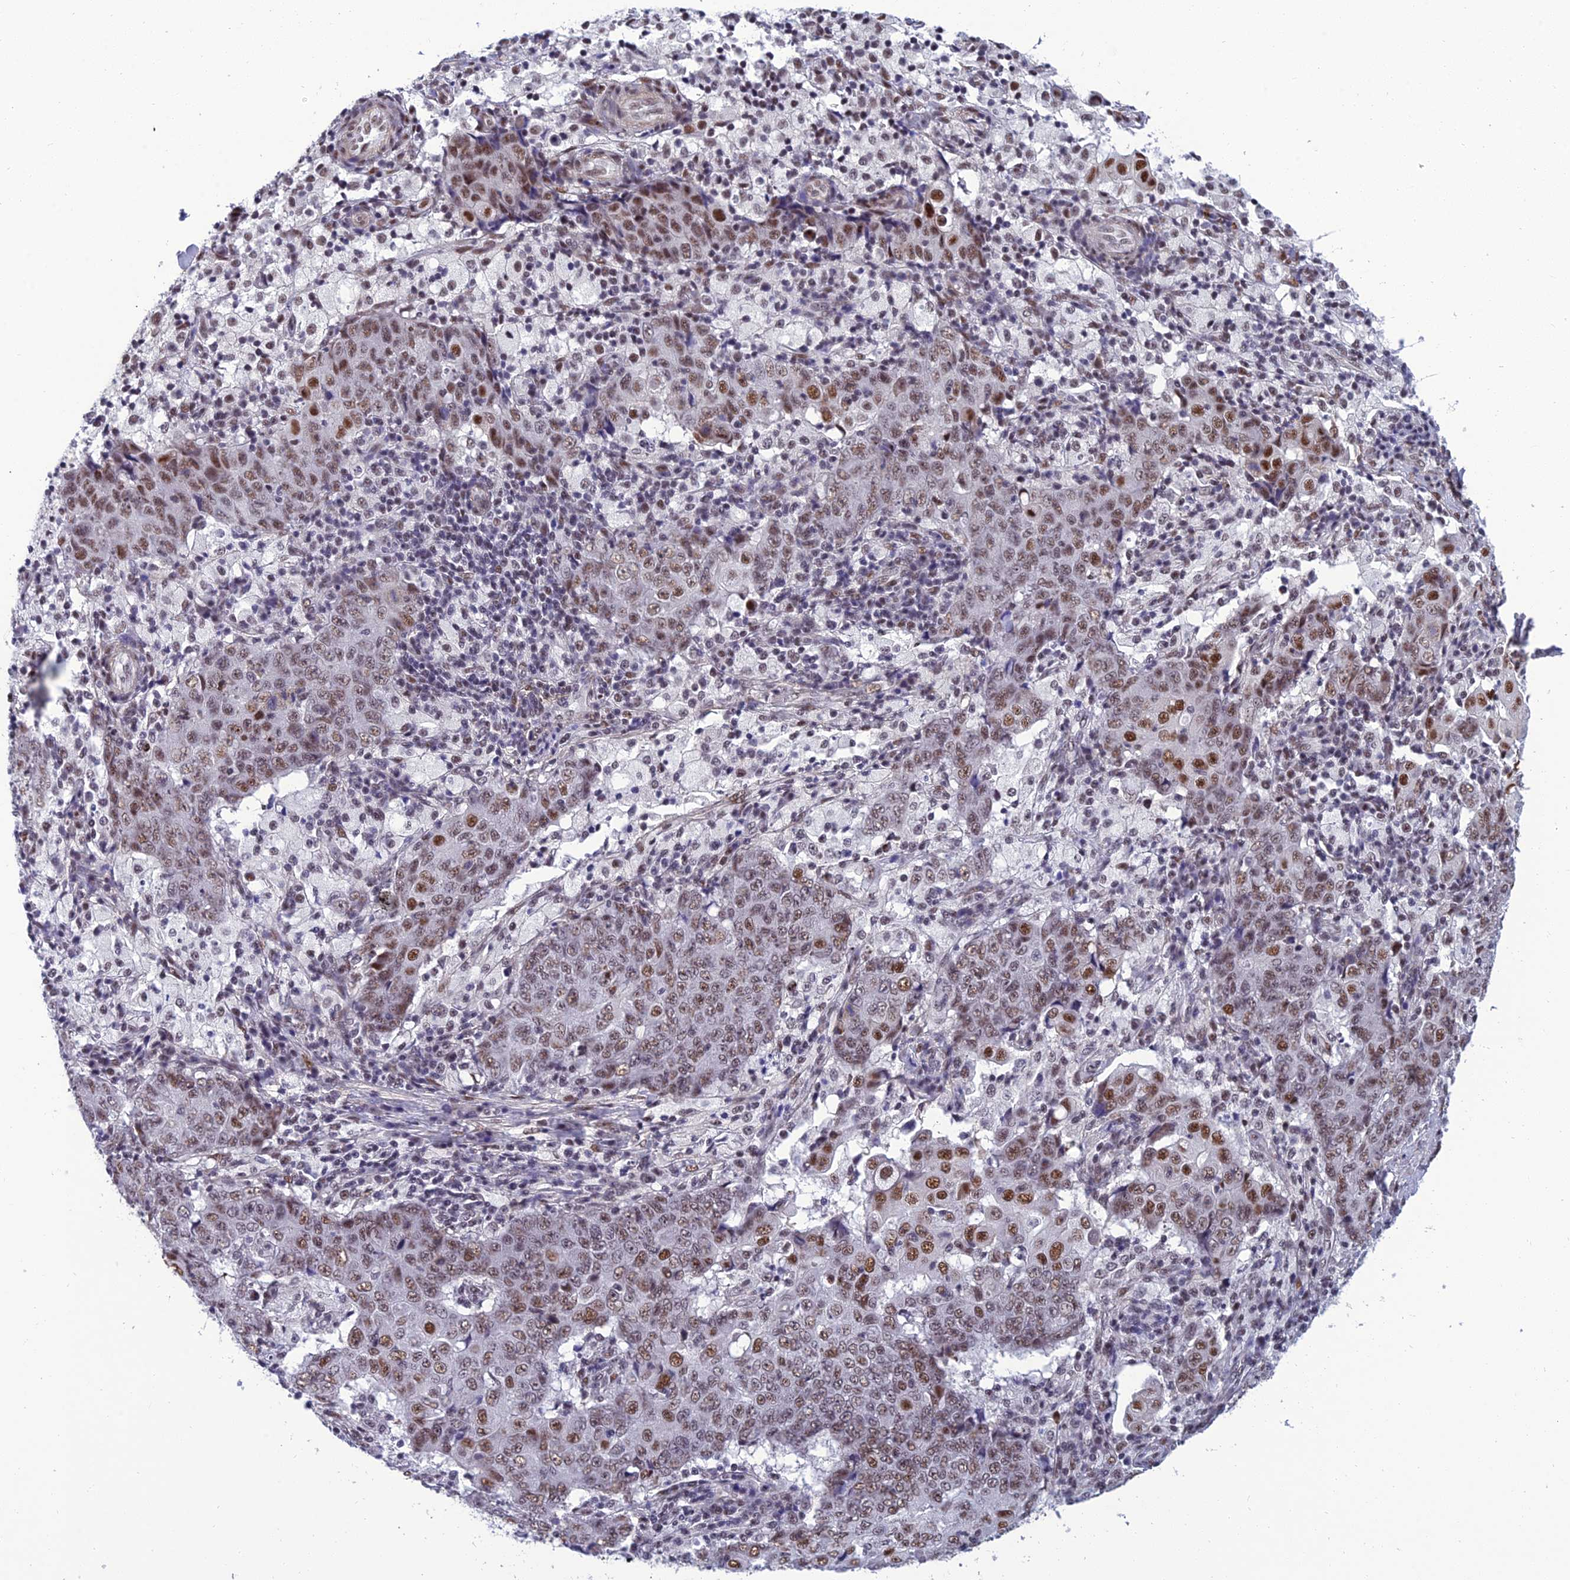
{"staining": {"intensity": "moderate", "quantity": ">75%", "location": "nuclear"}, "tissue": "ovarian cancer", "cell_type": "Tumor cells", "image_type": "cancer", "snomed": [{"axis": "morphology", "description": "Carcinoma, endometroid"}, {"axis": "topography", "description": "Ovary"}], "caption": "Immunohistochemistry (IHC) micrograph of human endometroid carcinoma (ovarian) stained for a protein (brown), which shows medium levels of moderate nuclear positivity in approximately >75% of tumor cells.", "gene": "RSRC1", "patient": {"sex": "female", "age": 42}}